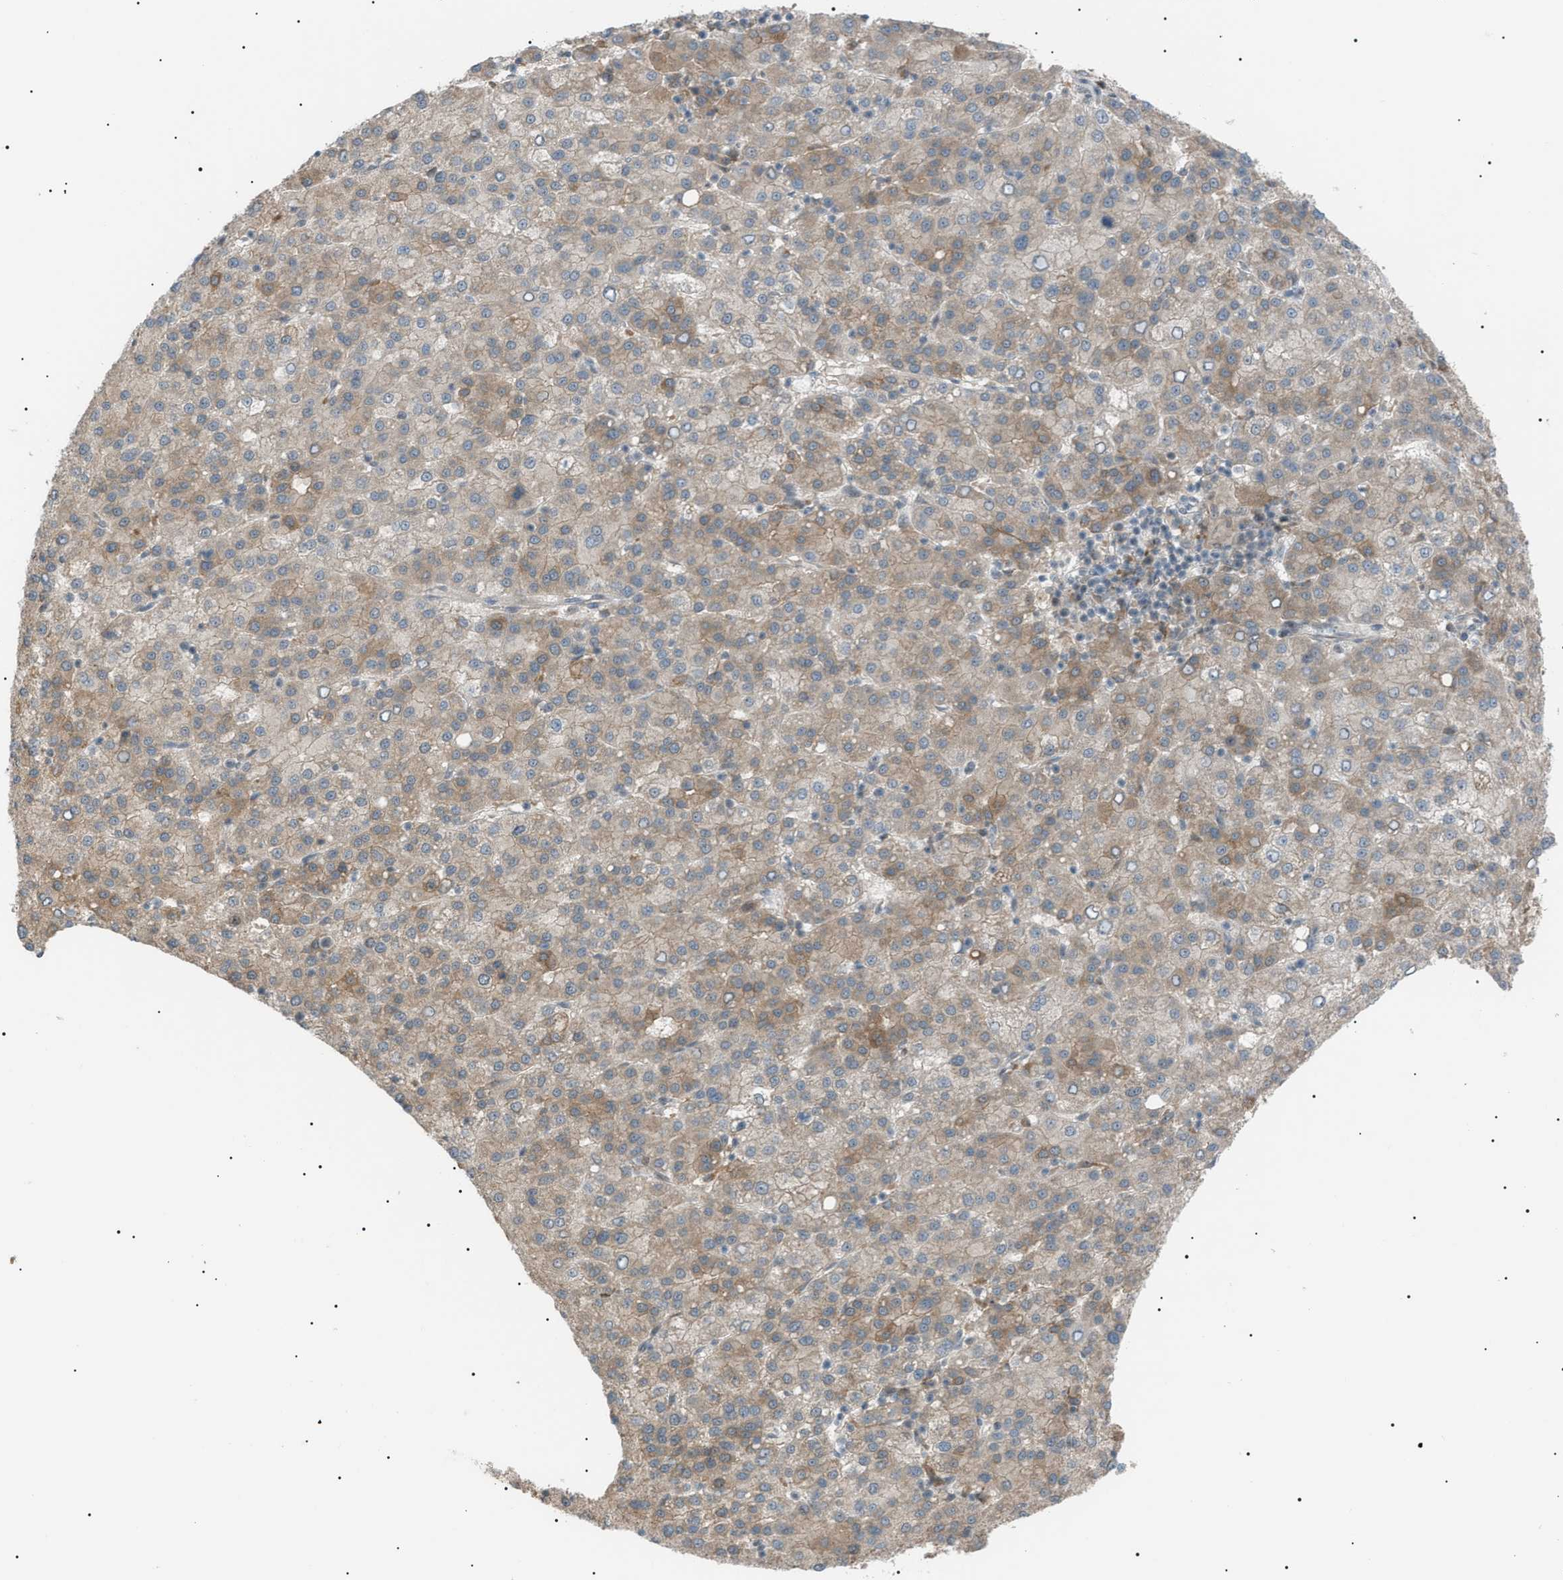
{"staining": {"intensity": "weak", "quantity": ">75%", "location": "cytoplasmic/membranous"}, "tissue": "liver cancer", "cell_type": "Tumor cells", "image_type": "cancer", "snomed": [{"axis": "morphology", "description": "Carcinoma, Hepatocellular, NOS"}, {"axis": "topography", "description": "Liver"}], "caption": "The immunohistochemical stain shows weak cytoplasmic/membranous expression in tumor cells of hepatocellular carcinoma (liver) tissue. Nuclei are stained in blue.", "gene": "LPIN2", "patient": {"sex": "female", "age": 58}}